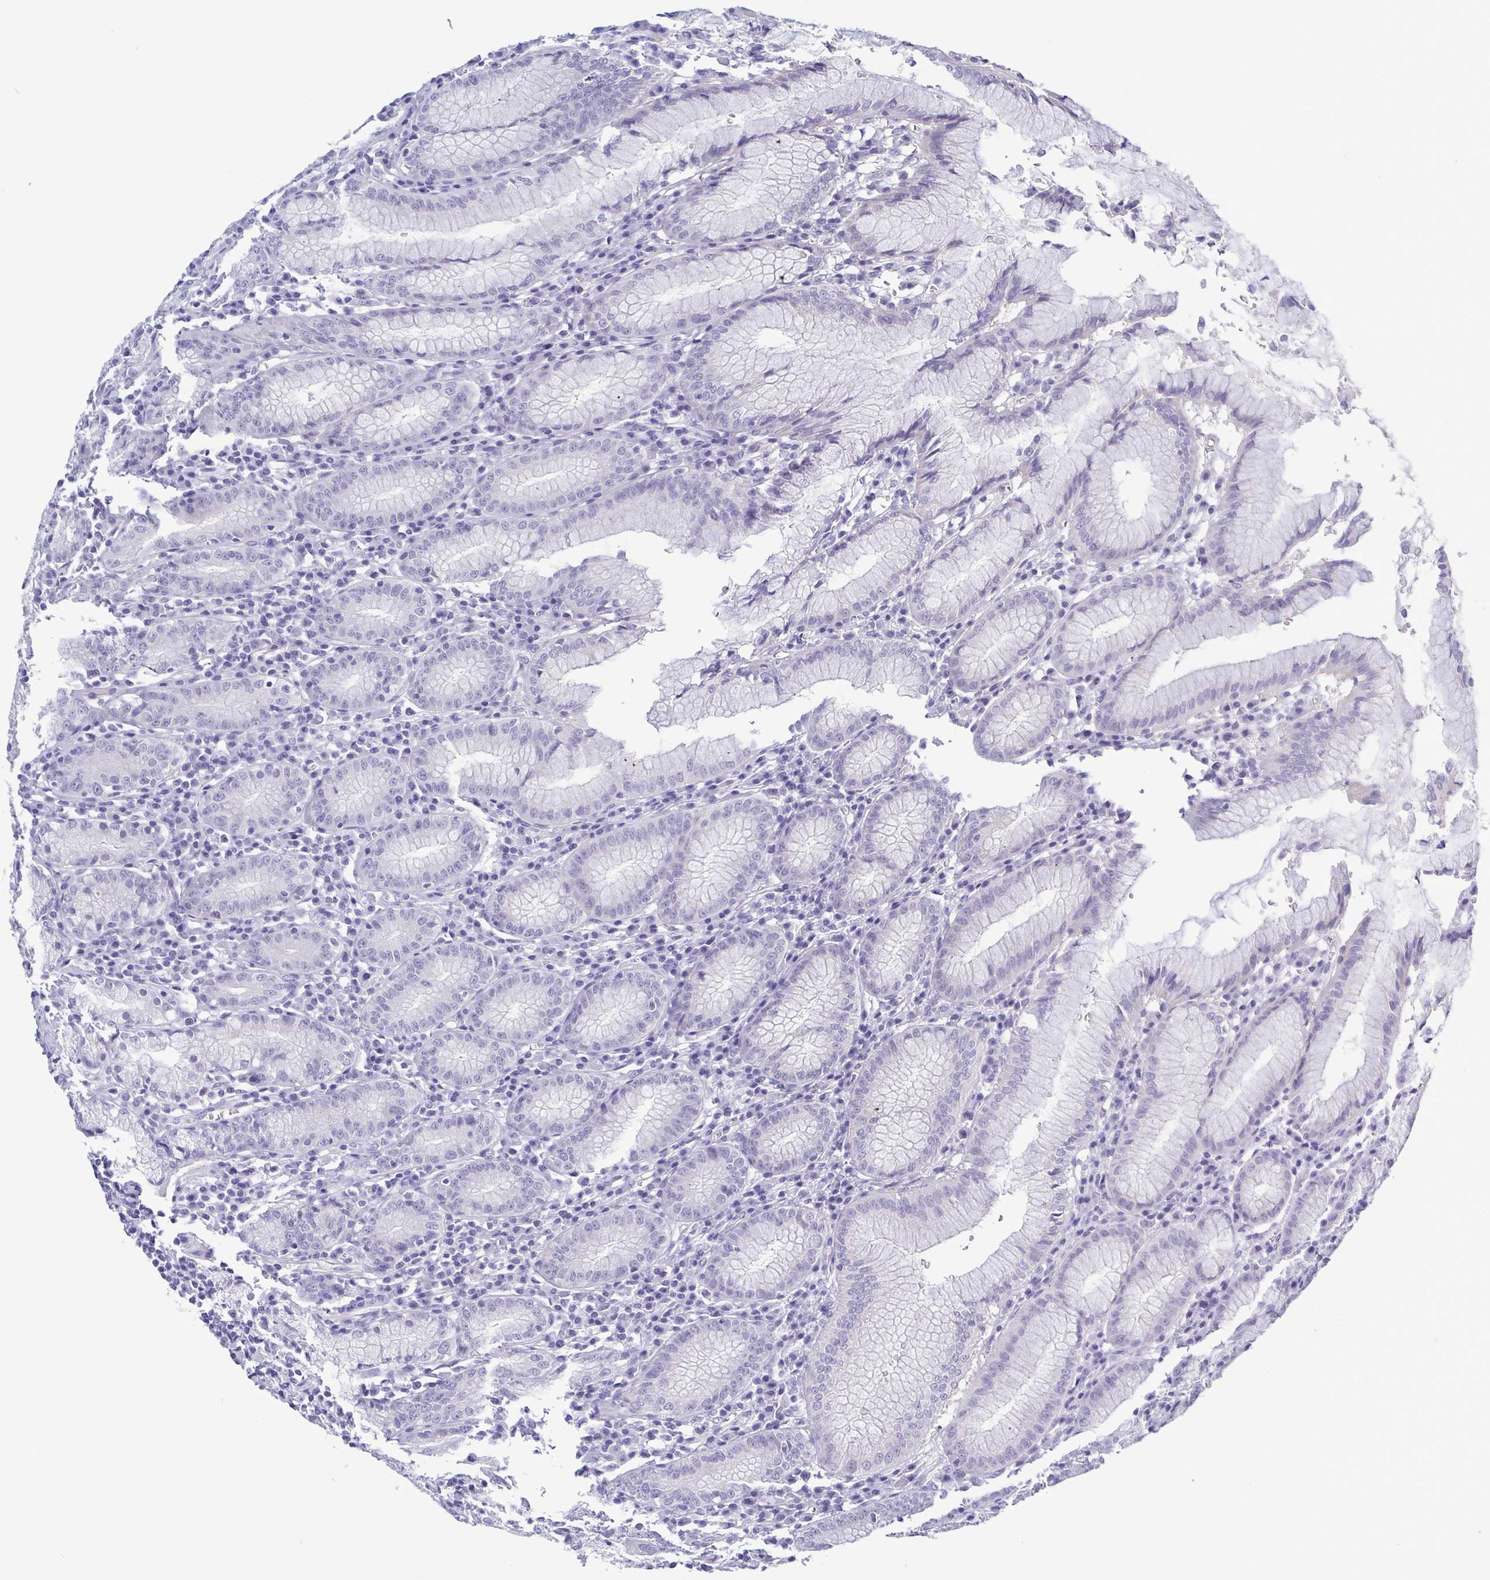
{"staining": {"intensity": "negative", "quantity": "none", "location": "none"}, "tissue": "stomach", "cell_type": "Glandular cells", "image_type": "normal", "snomed": [{"axis": "morphology", "description": "Normal tissue, NOS"}, {"axis": "topography", "description": "Stomach"}], "caption": "Histopathology image shows no protein positivity in glandular cells of benign stomach. (DAB (3,3'-diaminobenzidine) immunohistochemistry visualized using brightfield microscopy, high magnification).", "gene": "TEX12", "patient": {"sex": "male", "age": 55}}